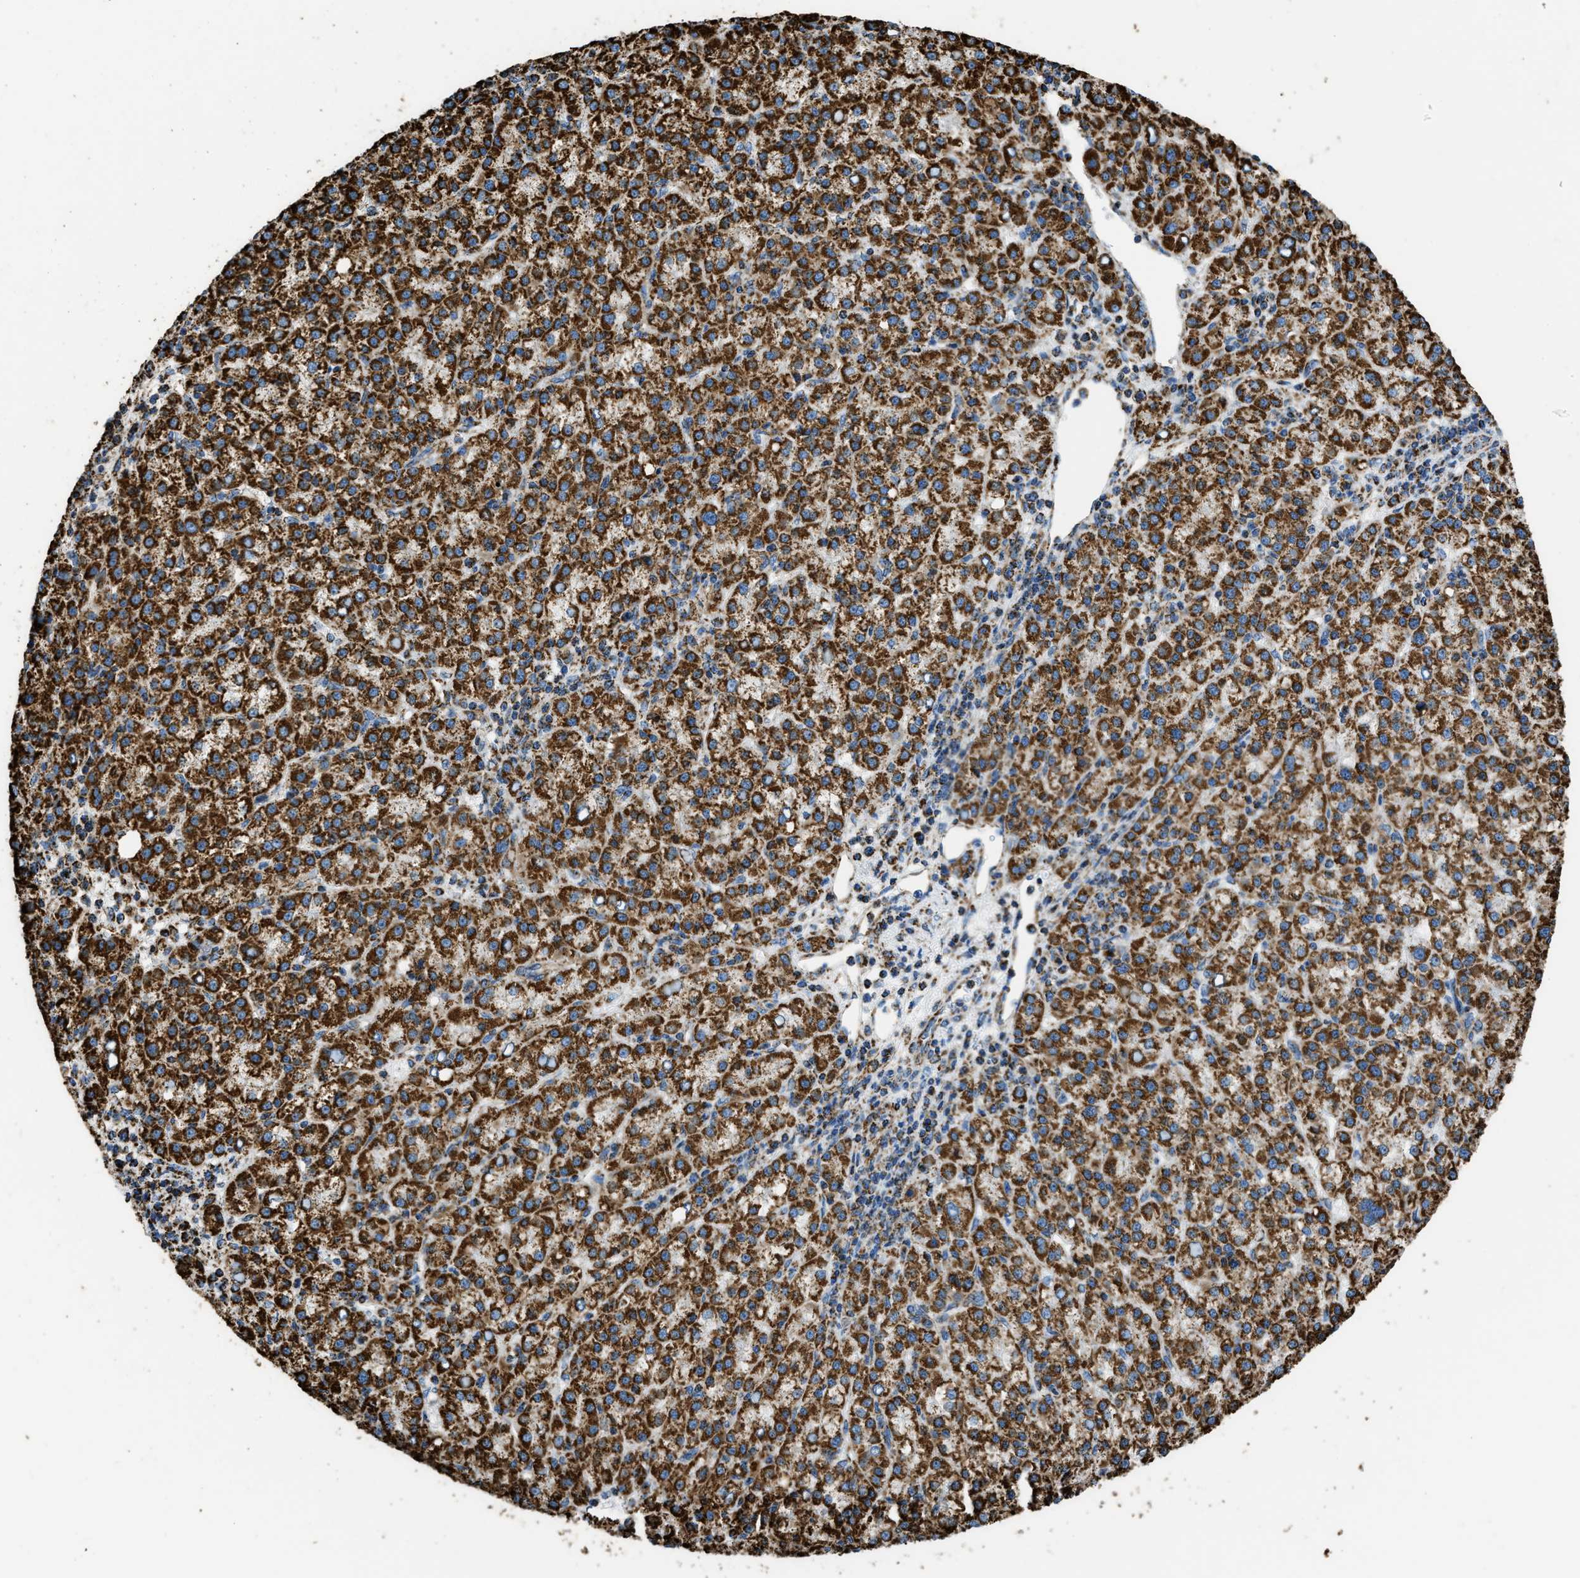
{"staining": {"intensity": "strong", "quantity": ">75%", "location": "cytoplasmic/membranous"}, "tissue": "liver cancer", "cell_type": "Tumor cells", "image_type": "cancer", "snomed": [{"axis": "morphology", "description": "Carcinoma, Hepatocellular, NOS"}, {"axis": "topography", "description": "Liver"}], "caption": "Protein expression analysis of human hepatocellular carcinoma (liver) reveals strong cytoplasmic/membranous expression in approximately >75% of tumor cells. The staining was performed using DAB (3,3'-diaminobenzidine), with brown indicating positive protein expression. Nuclei are stained blue with hematoxylin.", "gene": "IRX6", "patient": {"sex": "female", "age": 58}}